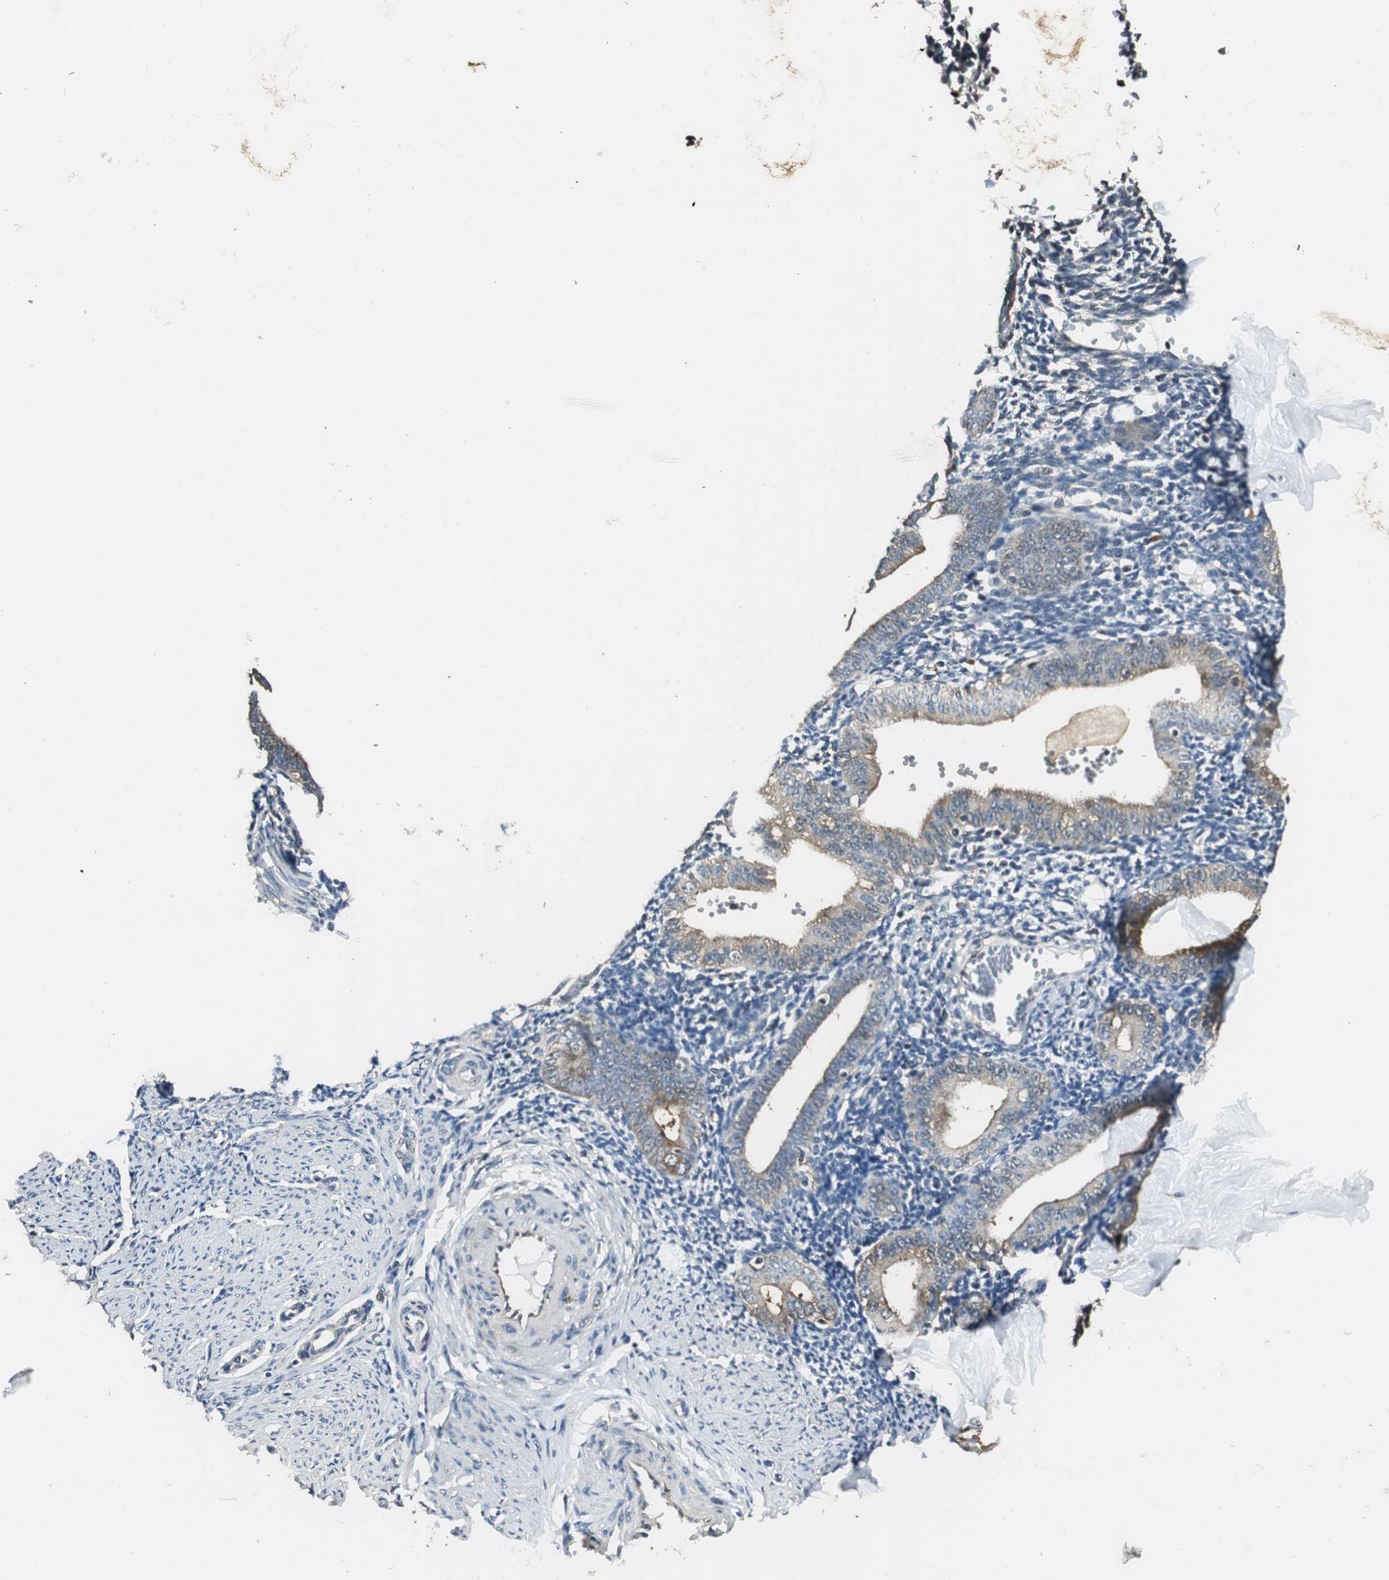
{"staining": {"intensity": "weak", "quantity": "<25%", "location": "cytoplasmic/membranous"}, "tissue": "endometrium", "cell_type": "Cells in endometrial stroma", "image_type": "normal", "snomed": [{"axis": "morphology", "description": "Normal tissue, NOS"}, {"axis": "topography", "description": "Endometrium"}], "caption": "Endometrium stained for a protein using immunohistochemistry reveals no expression cells in endometrial stroma.", "gene": "PSMB4", "patient": {"sex": "female", "age": 61}}